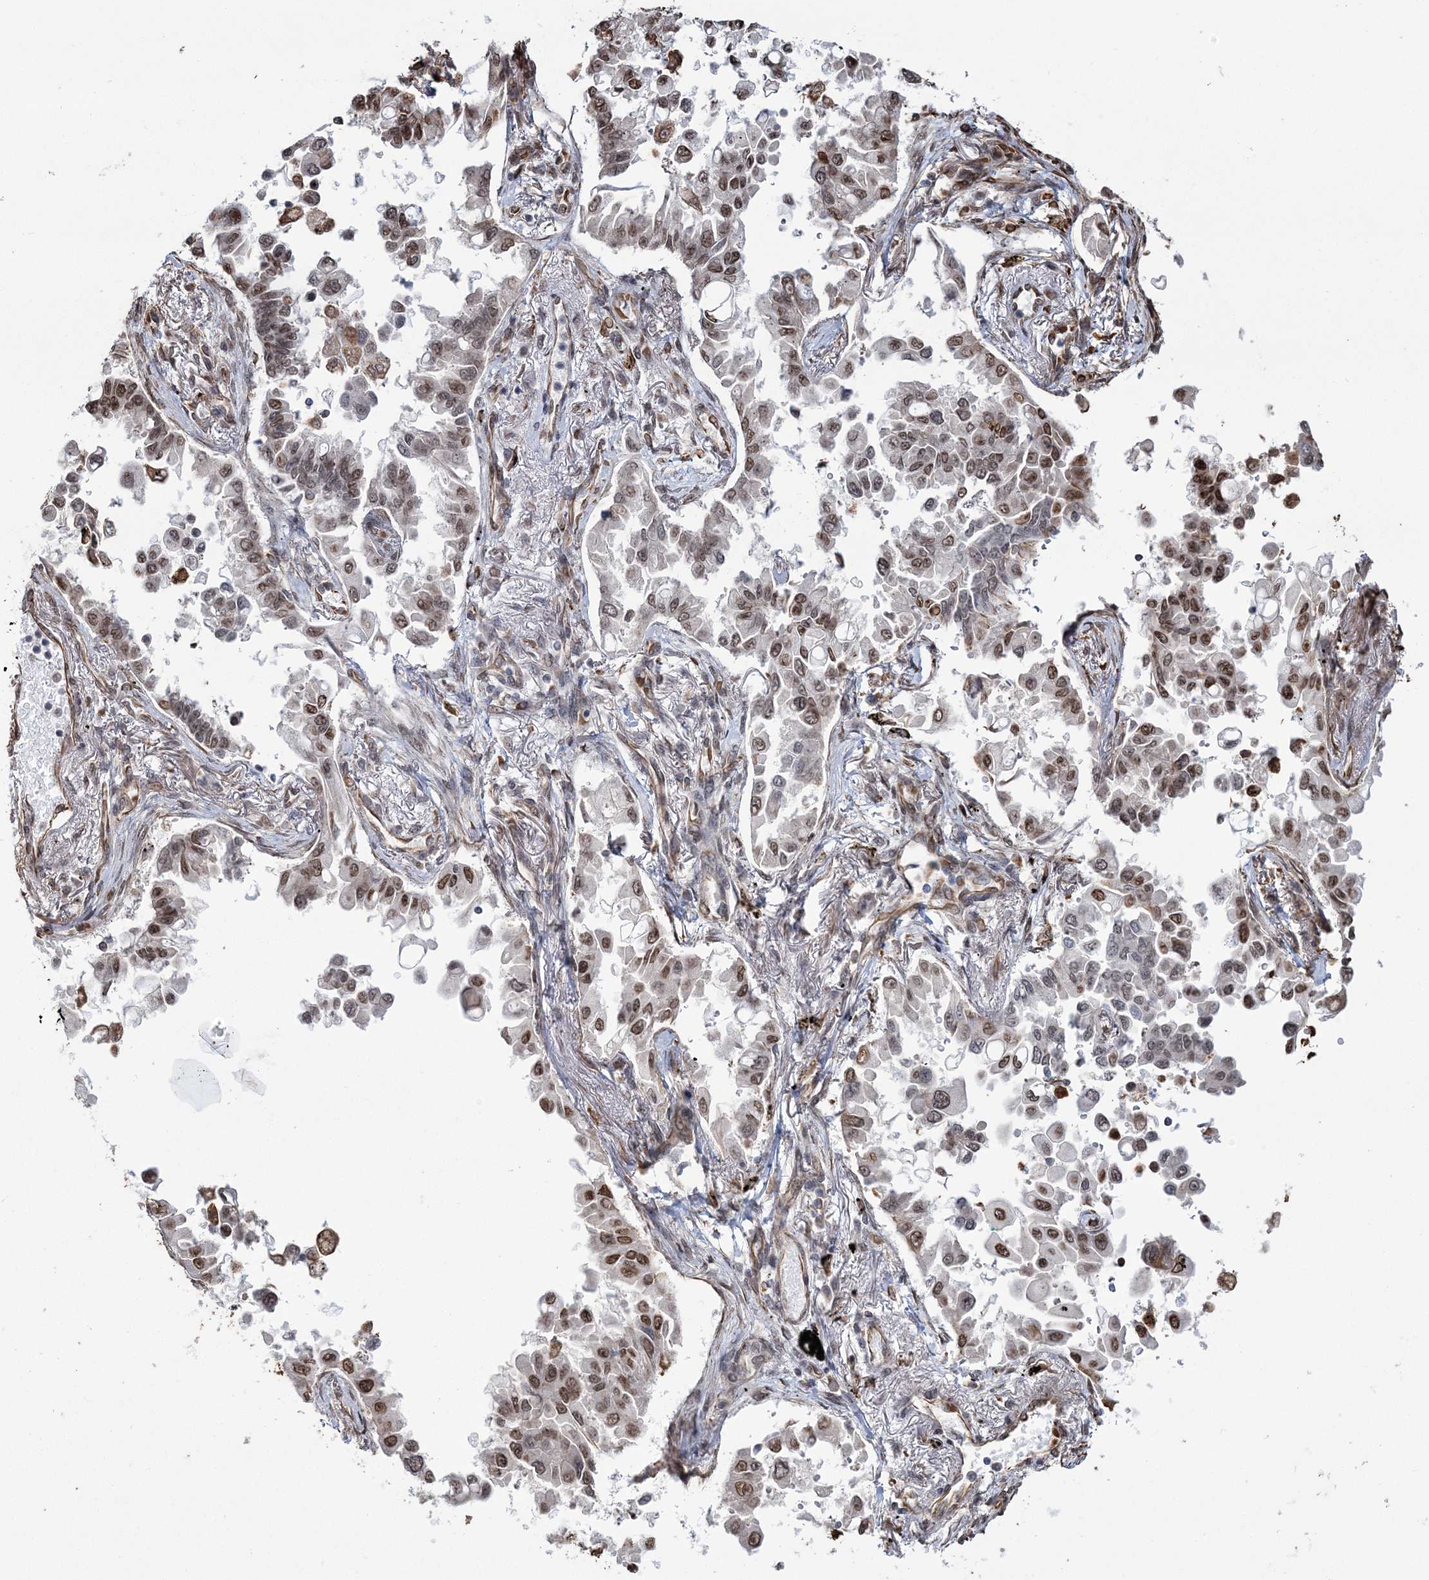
{"staining": {"intensity": "moderate", "quantity": "25%-75%", "location": "nuclear"}, "tissue": "lung cancer", "cell_type": "Tumor cells", "image_type": "cancer", "snomed": [{"axis": "morphology", "description": "Adenocarcinoma, NOS"}, {"axis": "topography", "description": "Lung"}], "caption": "Immunohistochemical staining of lung cancer (adenocarcinoma) reveals moderate nuclear protein staining in about 25%-75% of tumor cells.", "gene": "ATP11B", "patient": {"sex": "female", "age": 67}}